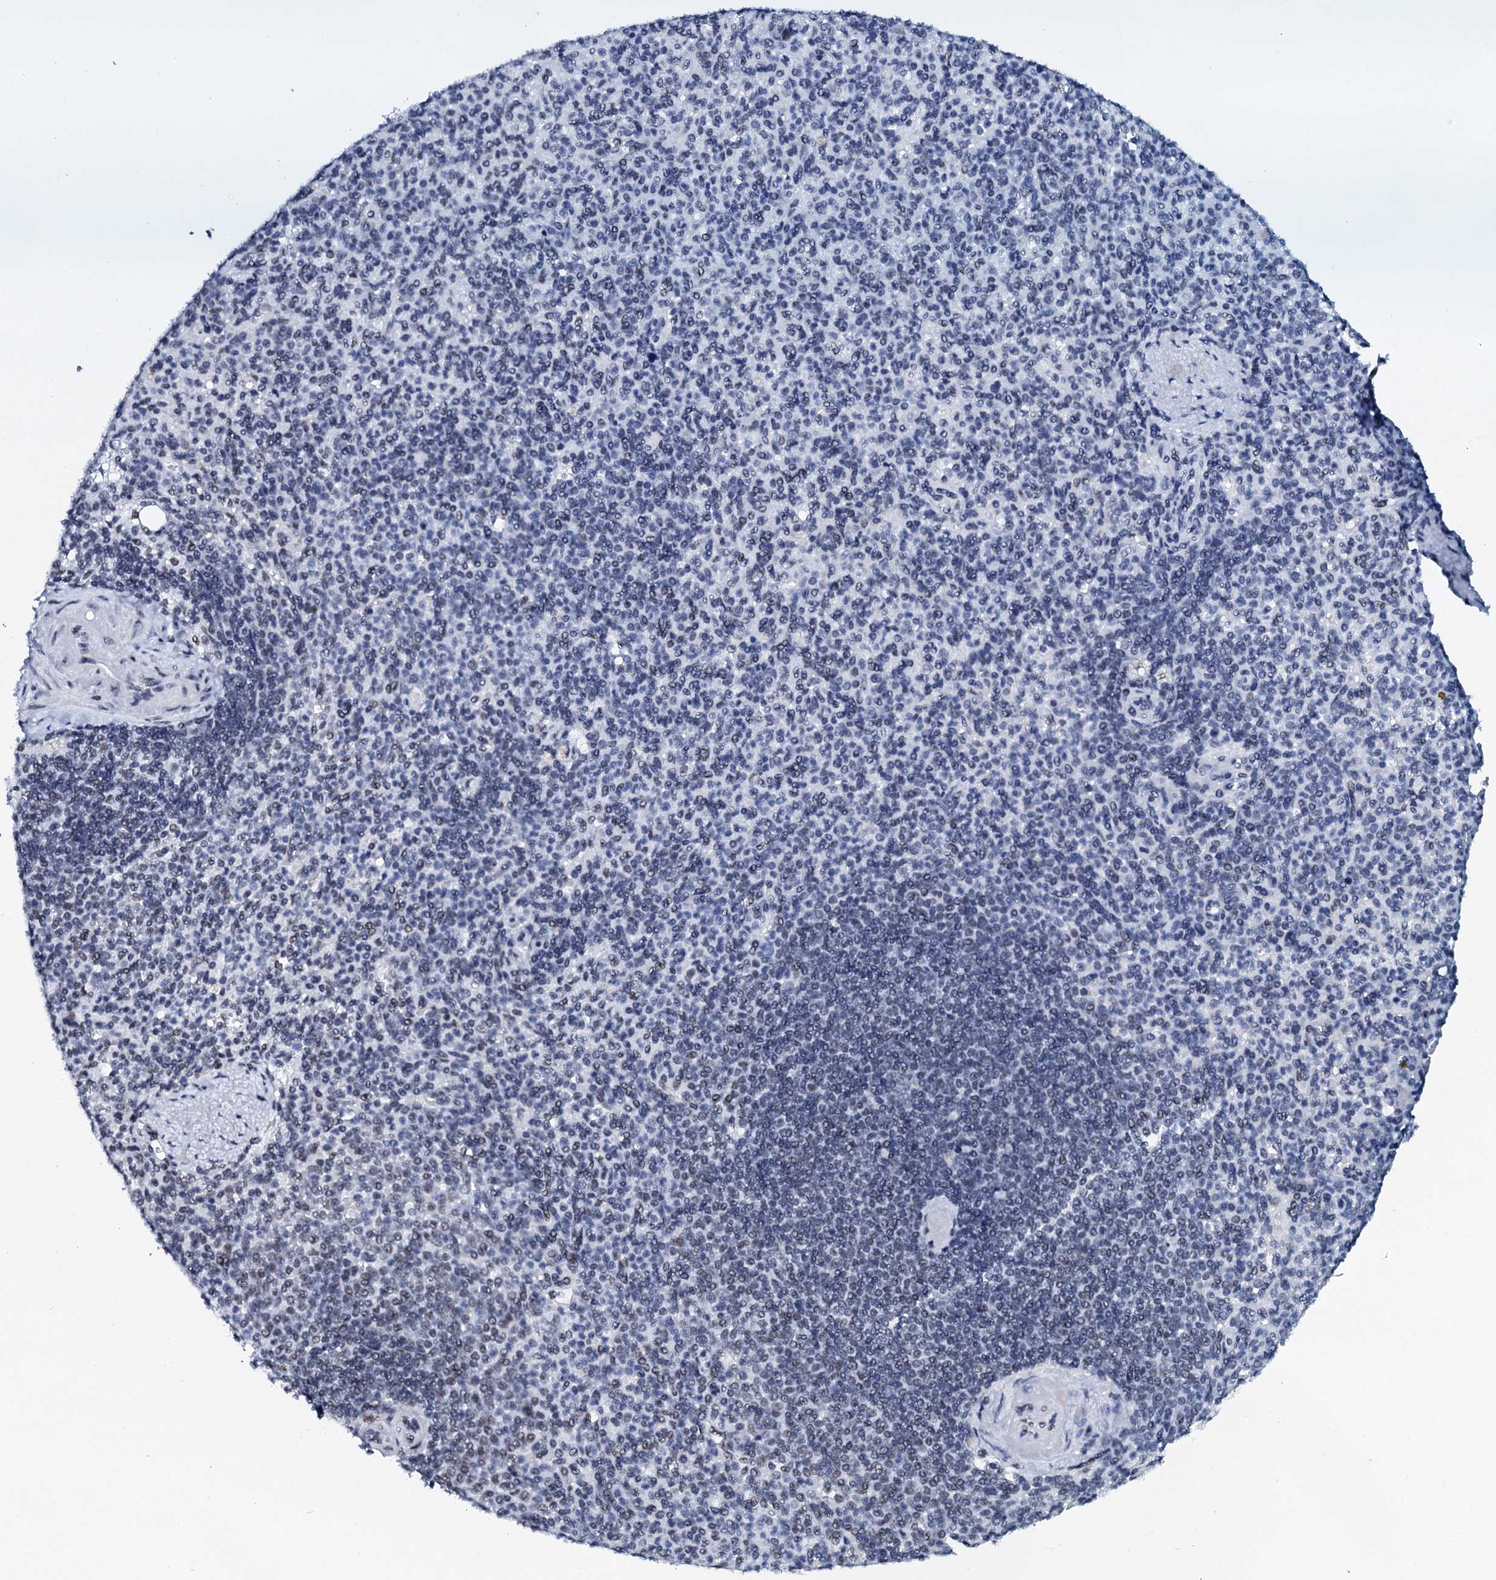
{"staining": {"intensity": "moderate", "quantity": "25%-75%", "location": "nuclear"}, "tissue": "spleen", "cell_type": "Cells in red pulp", "image_type": "normal", "snomed": [{"axis": "morphology", "description": "Normal tissue, NOS"}, {"axis": "topography", "description": "Spleen"}], "caption": "Benign spleen exhibits moderate nuclear staining in approximately 25%-75% of cells in red pulp, visualized by immunohistochemistry. Ihc stains the protein in brown and the nuclei are stained blue.", "gene": "SLTM", "patient": {"sex": "female", "age": 74}}